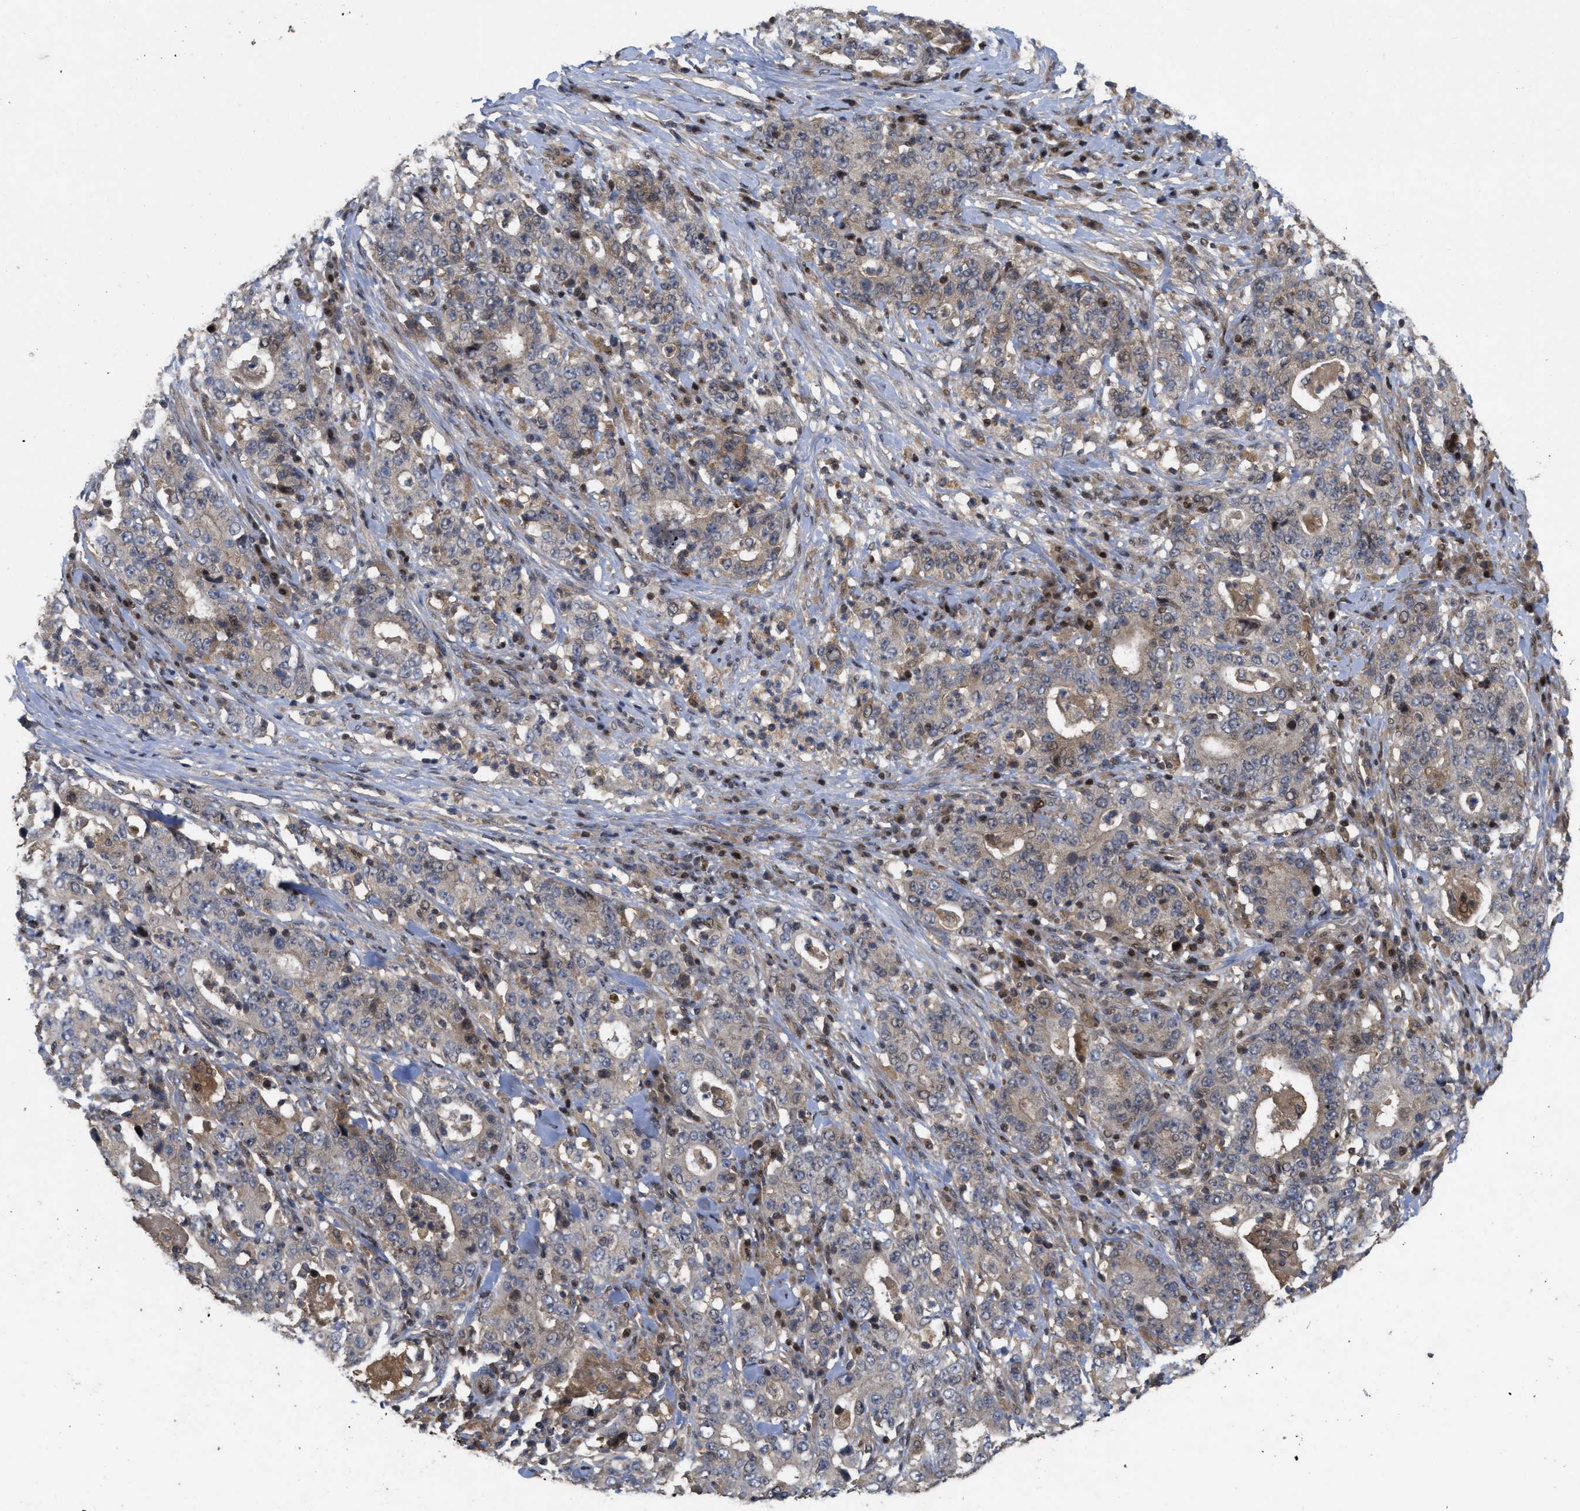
{"staining": {"intensity": "weak", "quantity": "25%-75%", "location": "cytoplasmic/membranous"}, "tissue": "stomach cancer", "cell_type": "Tumor cells", "image_type": "cancer", "snomed": [{"axis": "morphology", "description": "Normal tissue, NOS"}, {"axis": "morphology", "description": "Adenocarcinoma, NOS"}, {"axis": "topography", "description": "Stomach, upper"}, {"axis": "topography", "description": "Stomach"}], "caption": "Immunohistochemical staining of stomach cancer reveals low levels of weak cytoplasmic/membranous positivity in approximately 25%-75% of tumor cells.", "gene": "CBR3", "patient": {"sex": "male", "age": 59}}